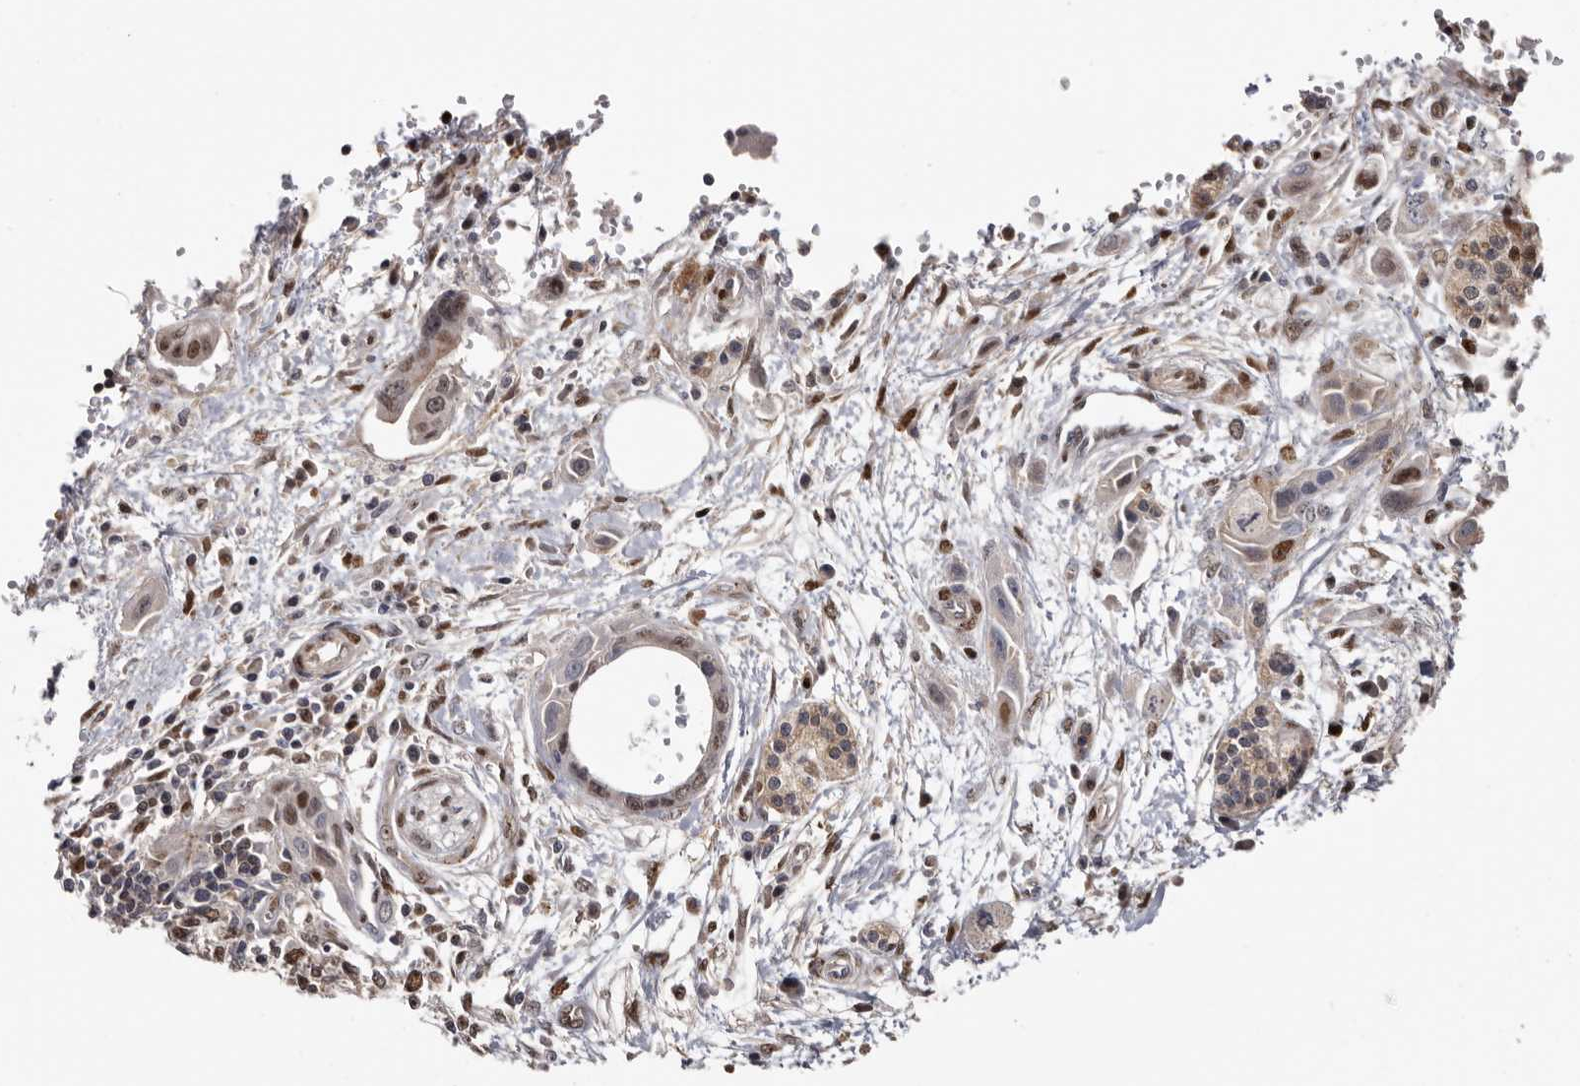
{"staining": {"intensity": "weak", "quantity": ">75%", "location": "nuclear"}, "tissue": "pancreatic cancer", "cell_type": "Tumor cells", "image_type": "cancer", "snomed": [{"axis": "morphology", "description": "Adenocarcinoma, NOS"}, {"axis": "topography", "description": "Pancreas"}], "caption": "Pancreatic cancer (adenocarcinoma) stained with DAB immunohistochemistry reveals low levels of weak nuclear positivity in about >75% of tumor cells. (Stains: DAB (3,3'-diaminobenzidine) in brown, nuclei in blue, Microscopy: brightfield microscopy at high magnification).", "gene": "SMAD7", "patient": {"sex": "female", "age": 73}}